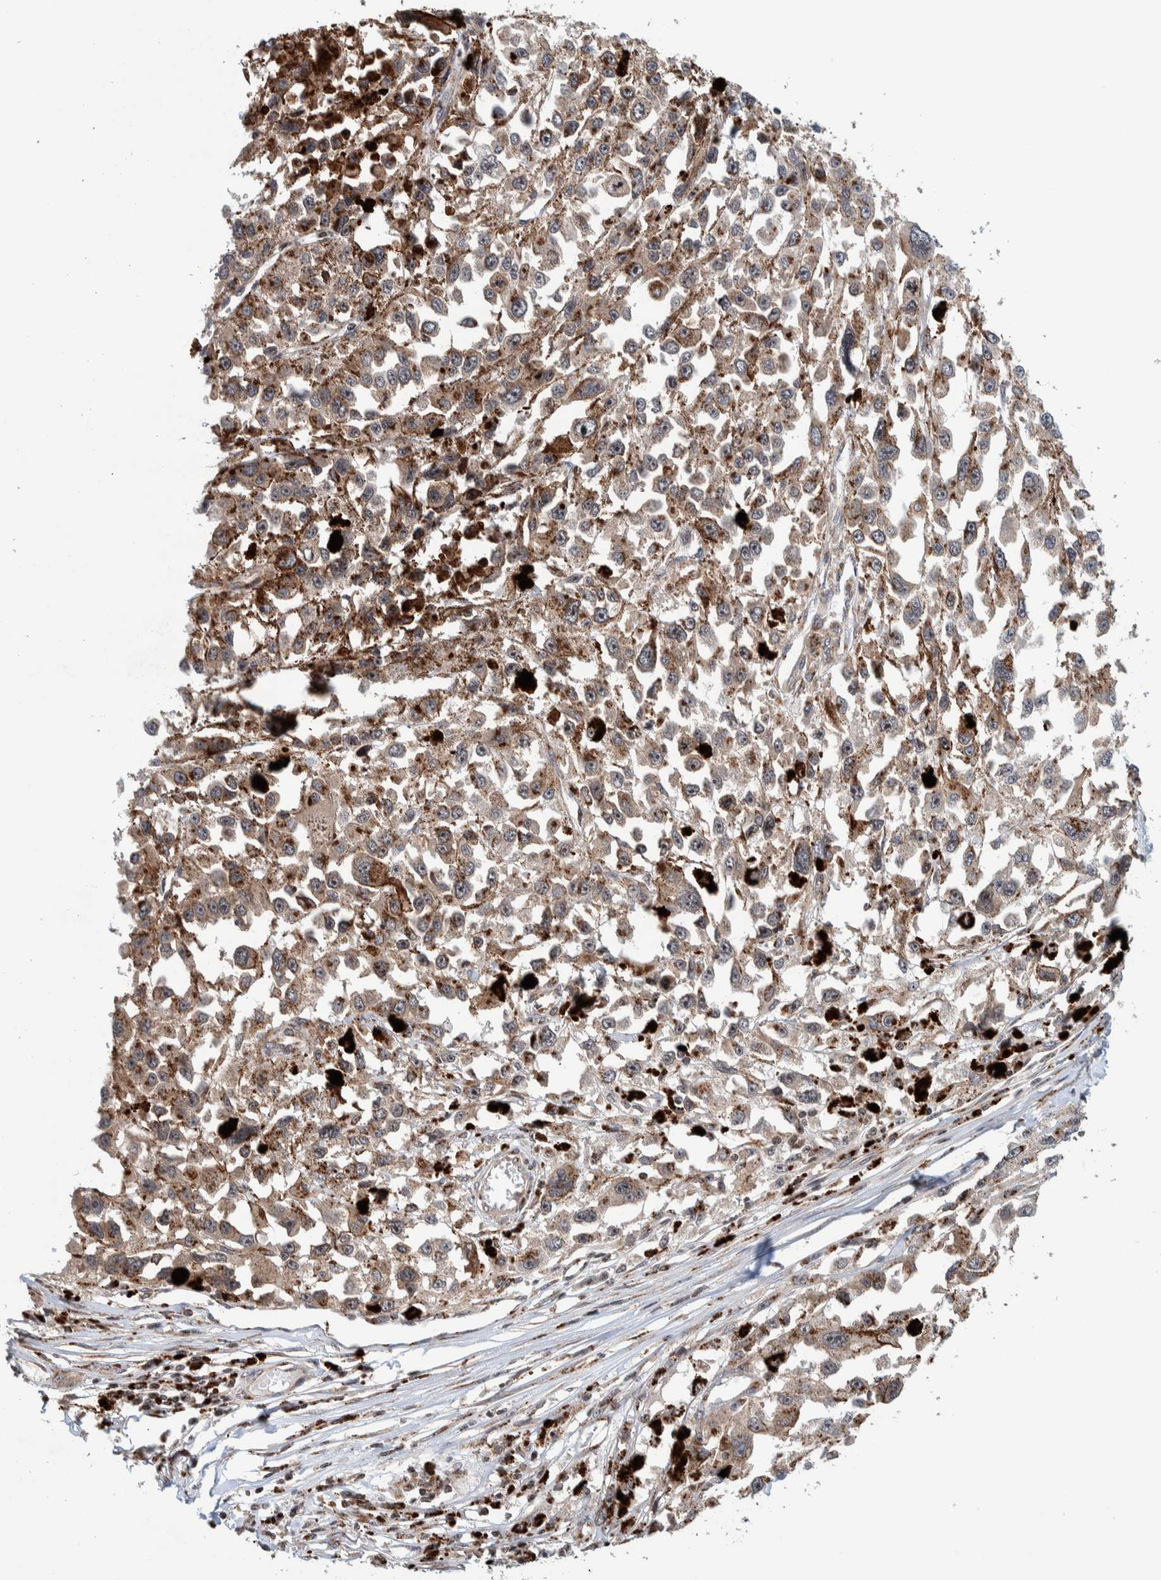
{"staining": {"intensity": "moderate", "quantity": ">75%", "location": "cytoplasmic/membranous"}, "tissue": "melanoma", "cell_type": "Tumor cells", "image_type": "cancer", "snomed": [{"axis": "morphology", "description": "Malignant melanoma, Metastatic site"}, {"axis": "topography", "description": "Lymph node"}], "caption": "Immunohistochemical staining of human melanoma exhibits medium levels of moderate cytoplasmic/membranous staining in approximately >75% of tumor cells. The protein is shown in brown color, while the nuclei are stained blue.", "gene": "CCDC182", "patient": {"sex": "male", "age": 59}}